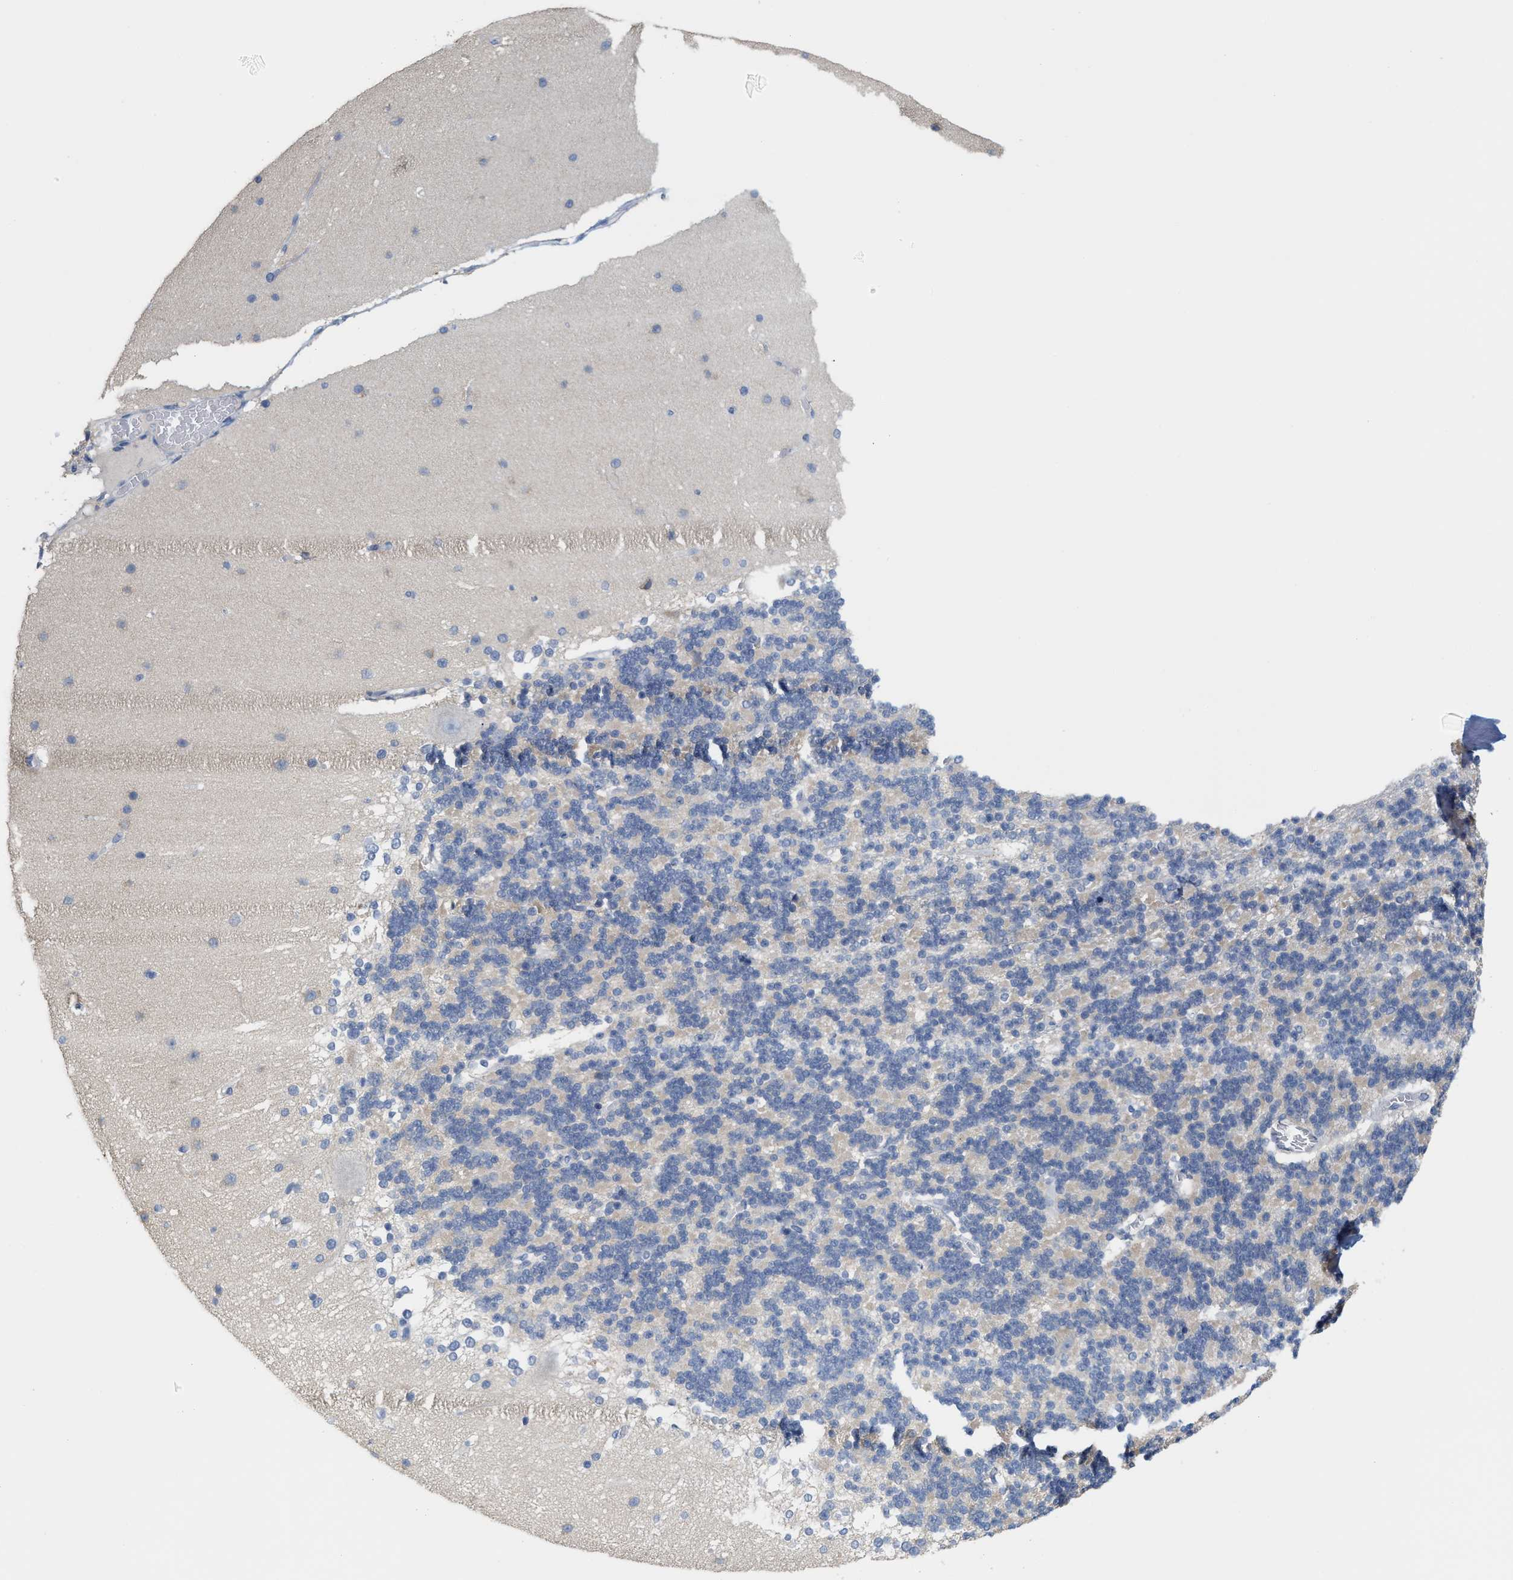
{"staining": {"intensity": "negative", "quantity": "none", "location": "none"}, "tissue": "cerebellum", "cell_type": "Cells in granular layer", "image_type": "normal", "snomed": [{"axis": "morphology", "description": "Normal tissue, NOS"}, {"axis": "topography", "description": "Cerebellum"}], "caption": "Immunohistochemical staining of benign human cerebellum shows no significant positivity in cells in granular layer.", "gene": "RYR2", "patient": {"sex": "female", "age": 19}}